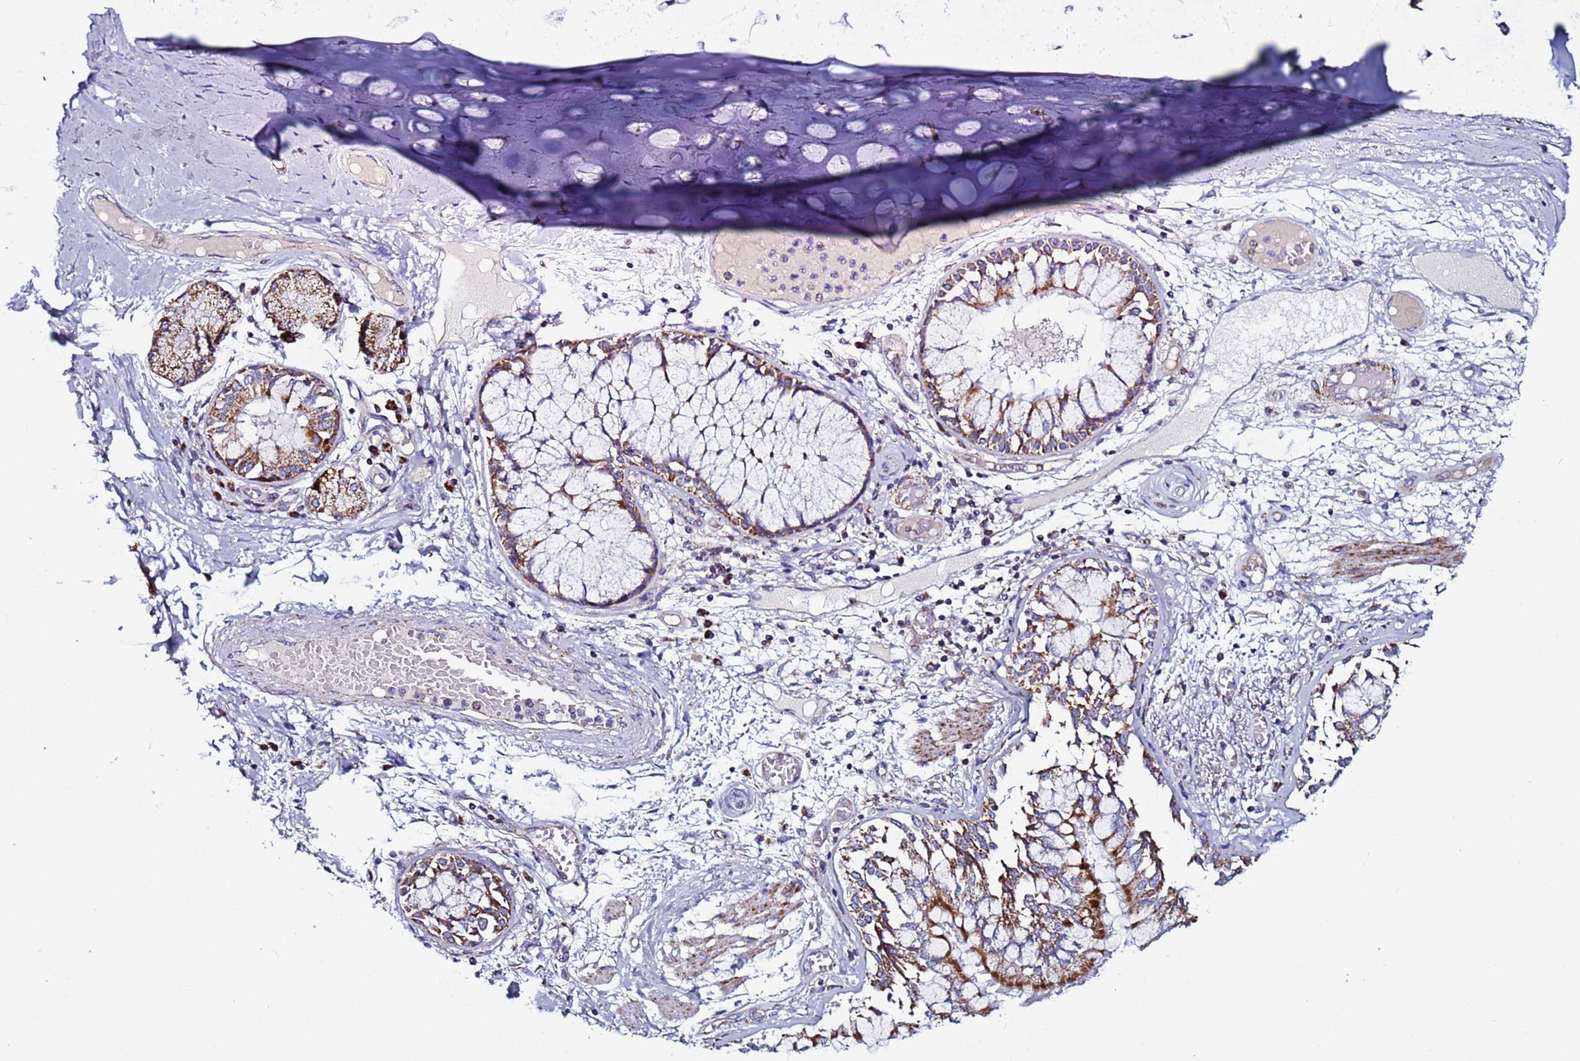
{"staining": {"intensity": "negative", "quantity": "none", "location": "none"}, "tissue": "adipose tissue", "cell_type": "Adipocytes", "image_type": "normal", "snomed": [{"axis": "morphology", "description": "Normal tissue, NOS"}, {"axis": "topography", "description": "Cartilage tissue"}, {"axis": "topography", "description": "Bronchus"}, {"axis": "topography", "description": "Lung"}, {"axis": "topography", "description": "Peripheral nerve tissue"}], "caption": "Image shows no protein staining in adipocytes of normal adipose tissue.", "gene": "ZBTB39", "patient": {"sex": "female", "age": 49}}